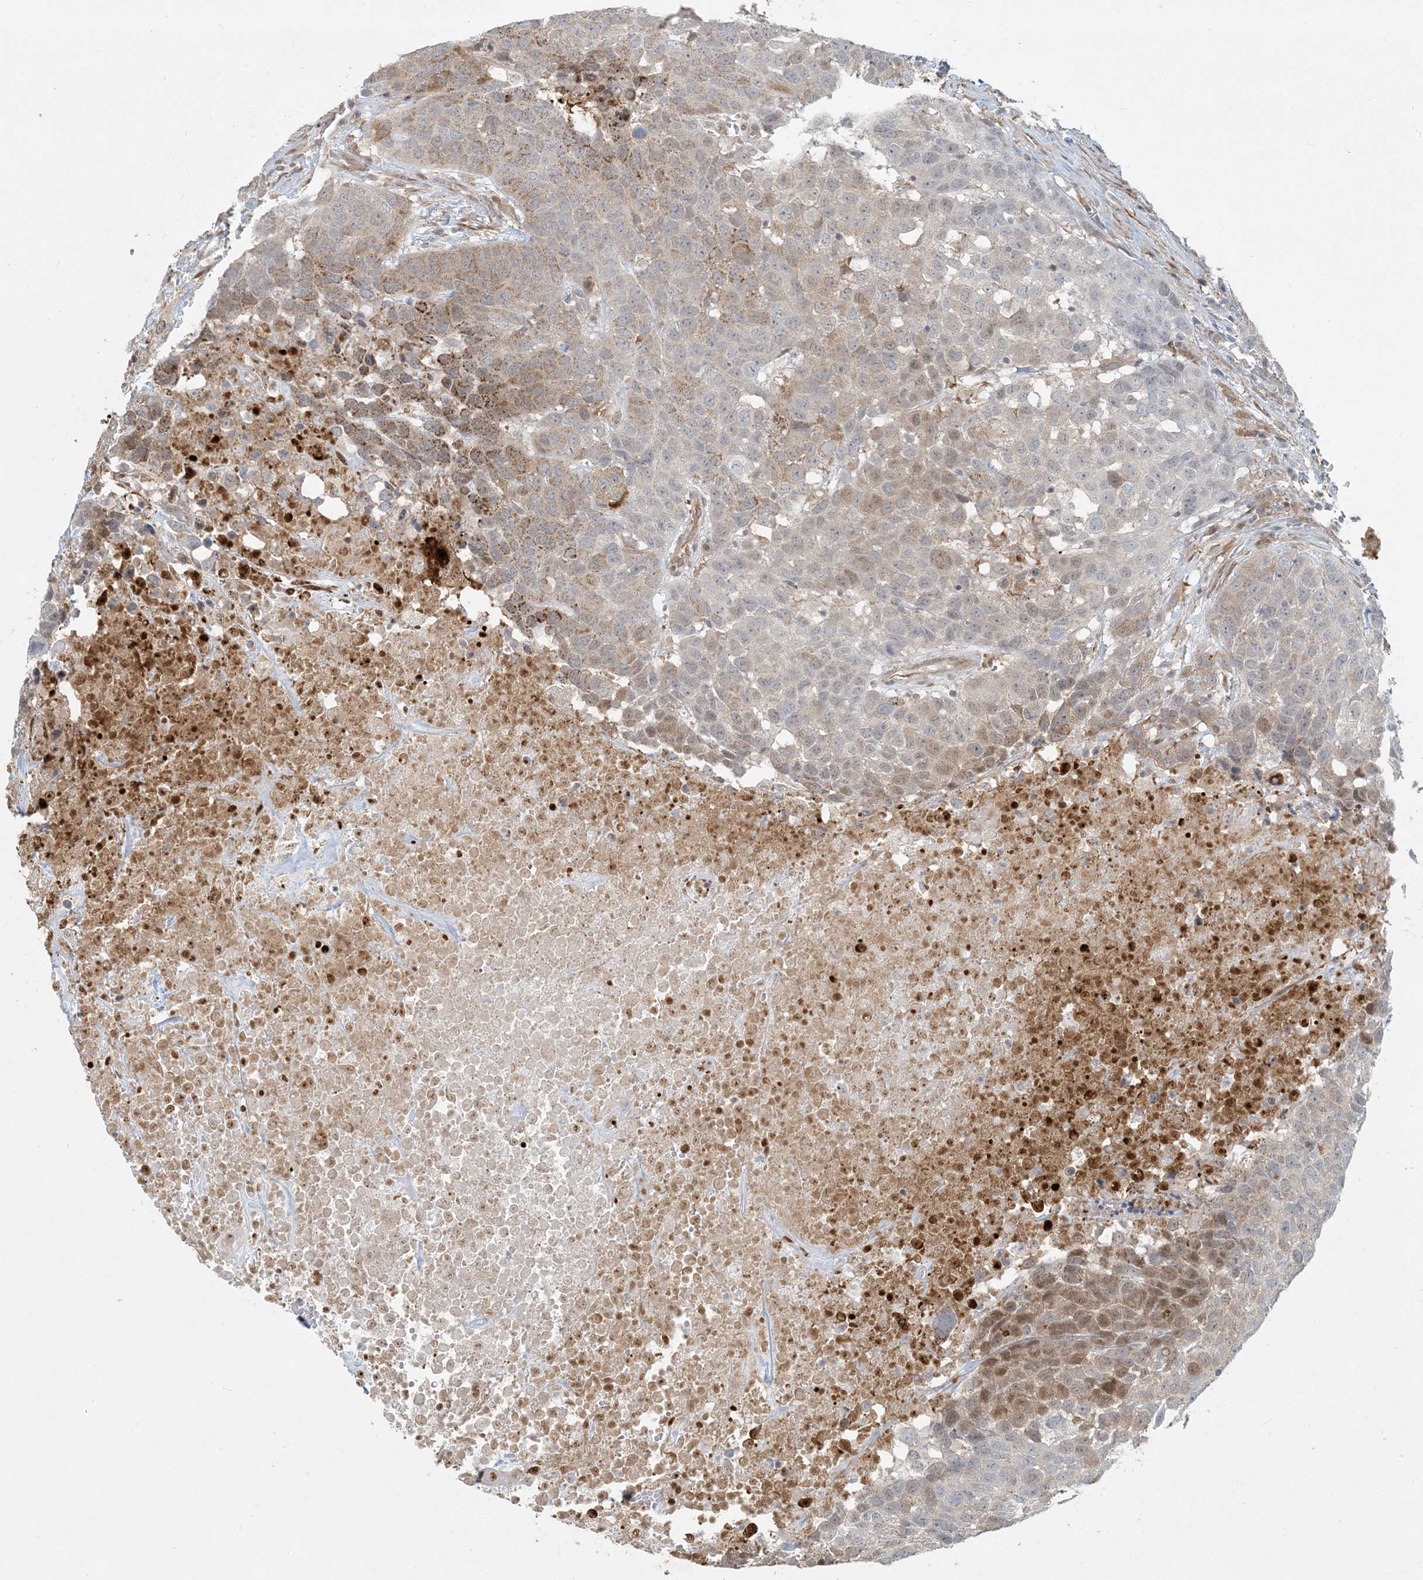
{"staining": {"intensity": "weak", "quantity": "<25%", "location": "cytoplasmic/membranous"}, "tissue": "head and neck cancer", "cell_type": "Tumor cells", "image_type": "cancer", "snomed": [{"axis": "morphology", "description": "Squamous cell carcinoma, NOS"}, {"axis": "topography", "description": "Head-Neck"}], "caption": "Tumor cells are negative for brown protein staining in head and neck cancer.", "gene": "BCORL1", "patient": {"sex": "male", "age": 66}}